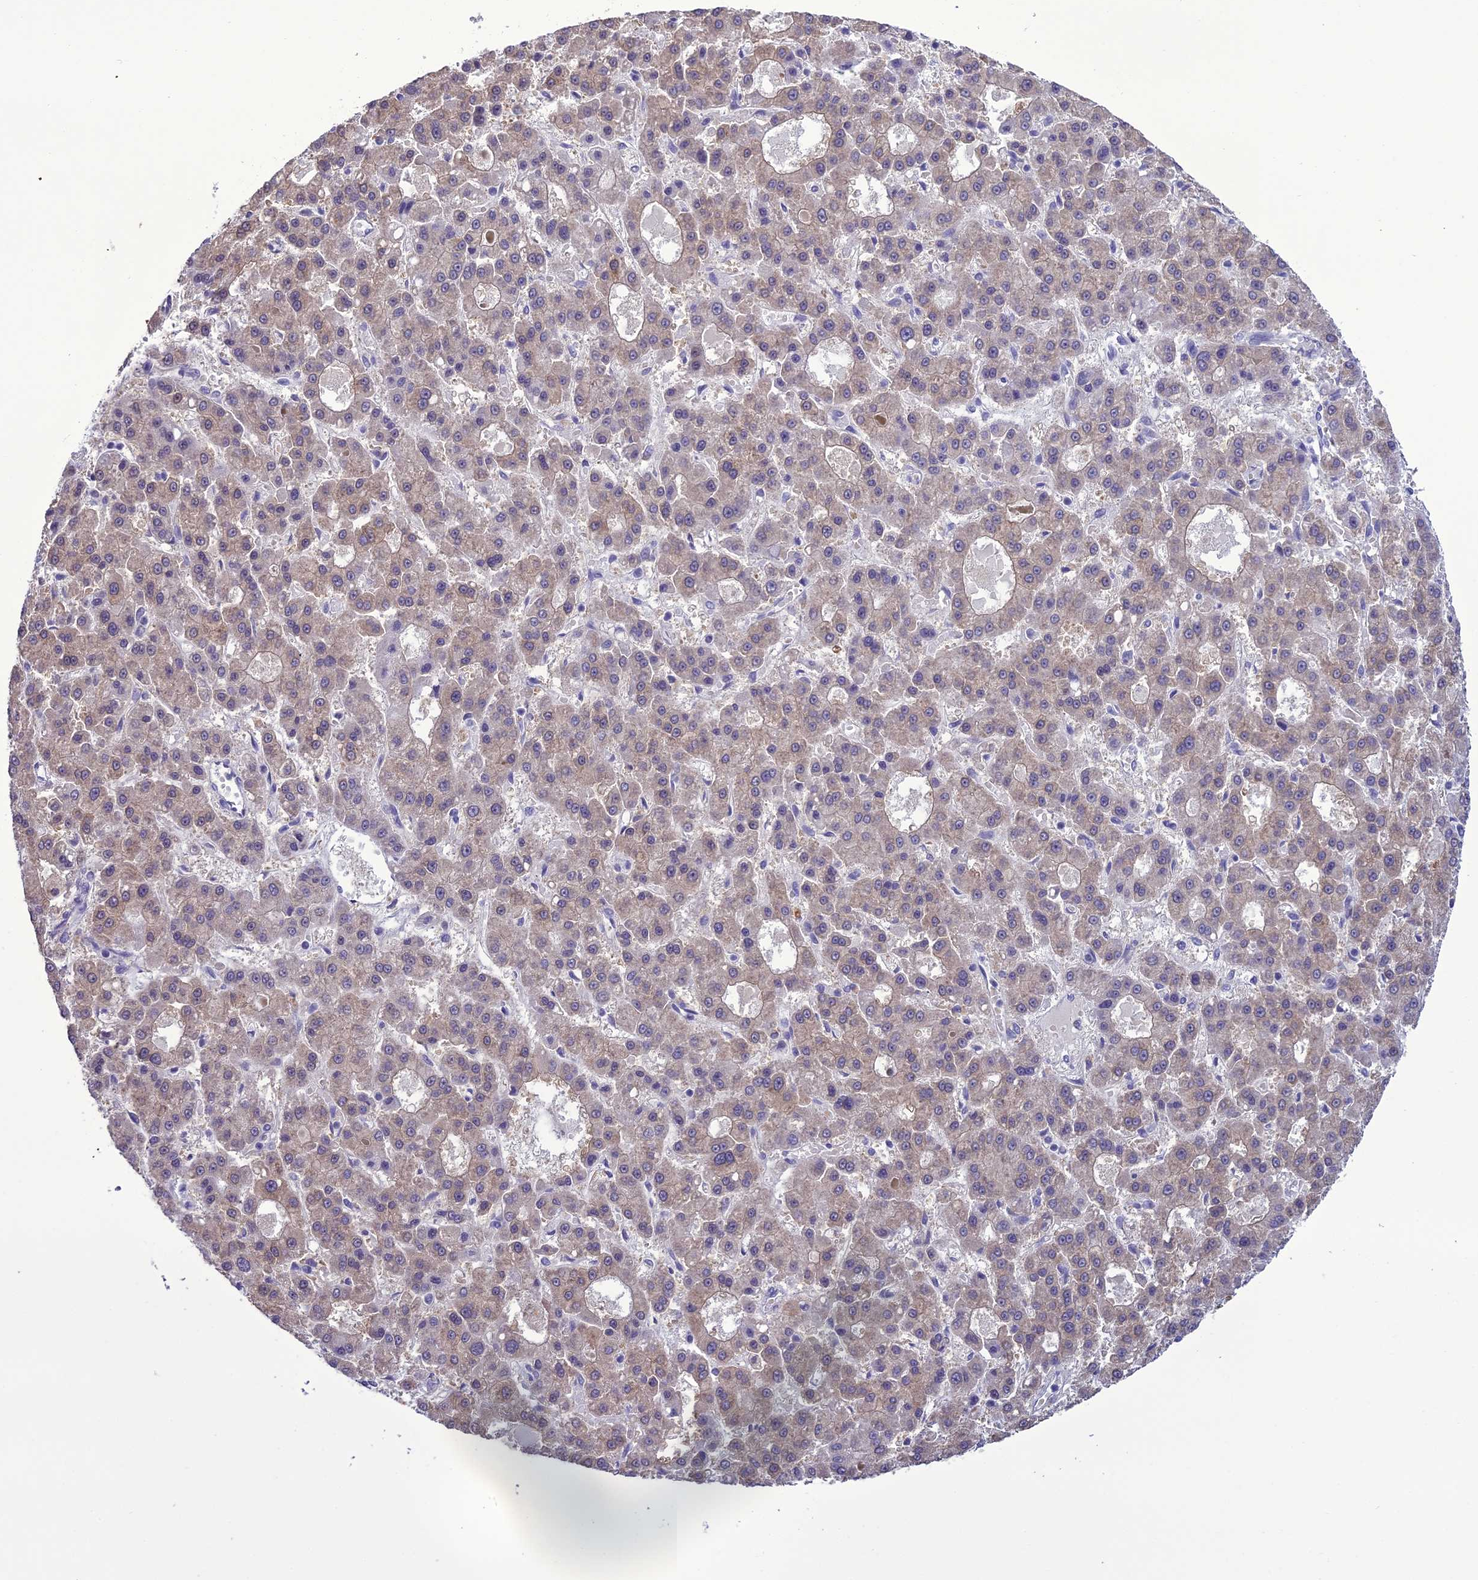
{"staining": {"intensity": "weak", "quantity": "<25%", "location": "cytoplasmic/membranous"}, "tissue": "liver cancer", "cell_type": "Tumor cells", "image_type": "cancer", "snomed": [{"axis": "morphology", "description": "Carcinoma, Hepatocellular, NOS"}, {"axis": "topography", "description": "Liver"}], "caption": "Tumor cells show no significant protein staining in liver cancer.", "gene": "SCRT1", "patient": {"sex": "male", "age": 70}}